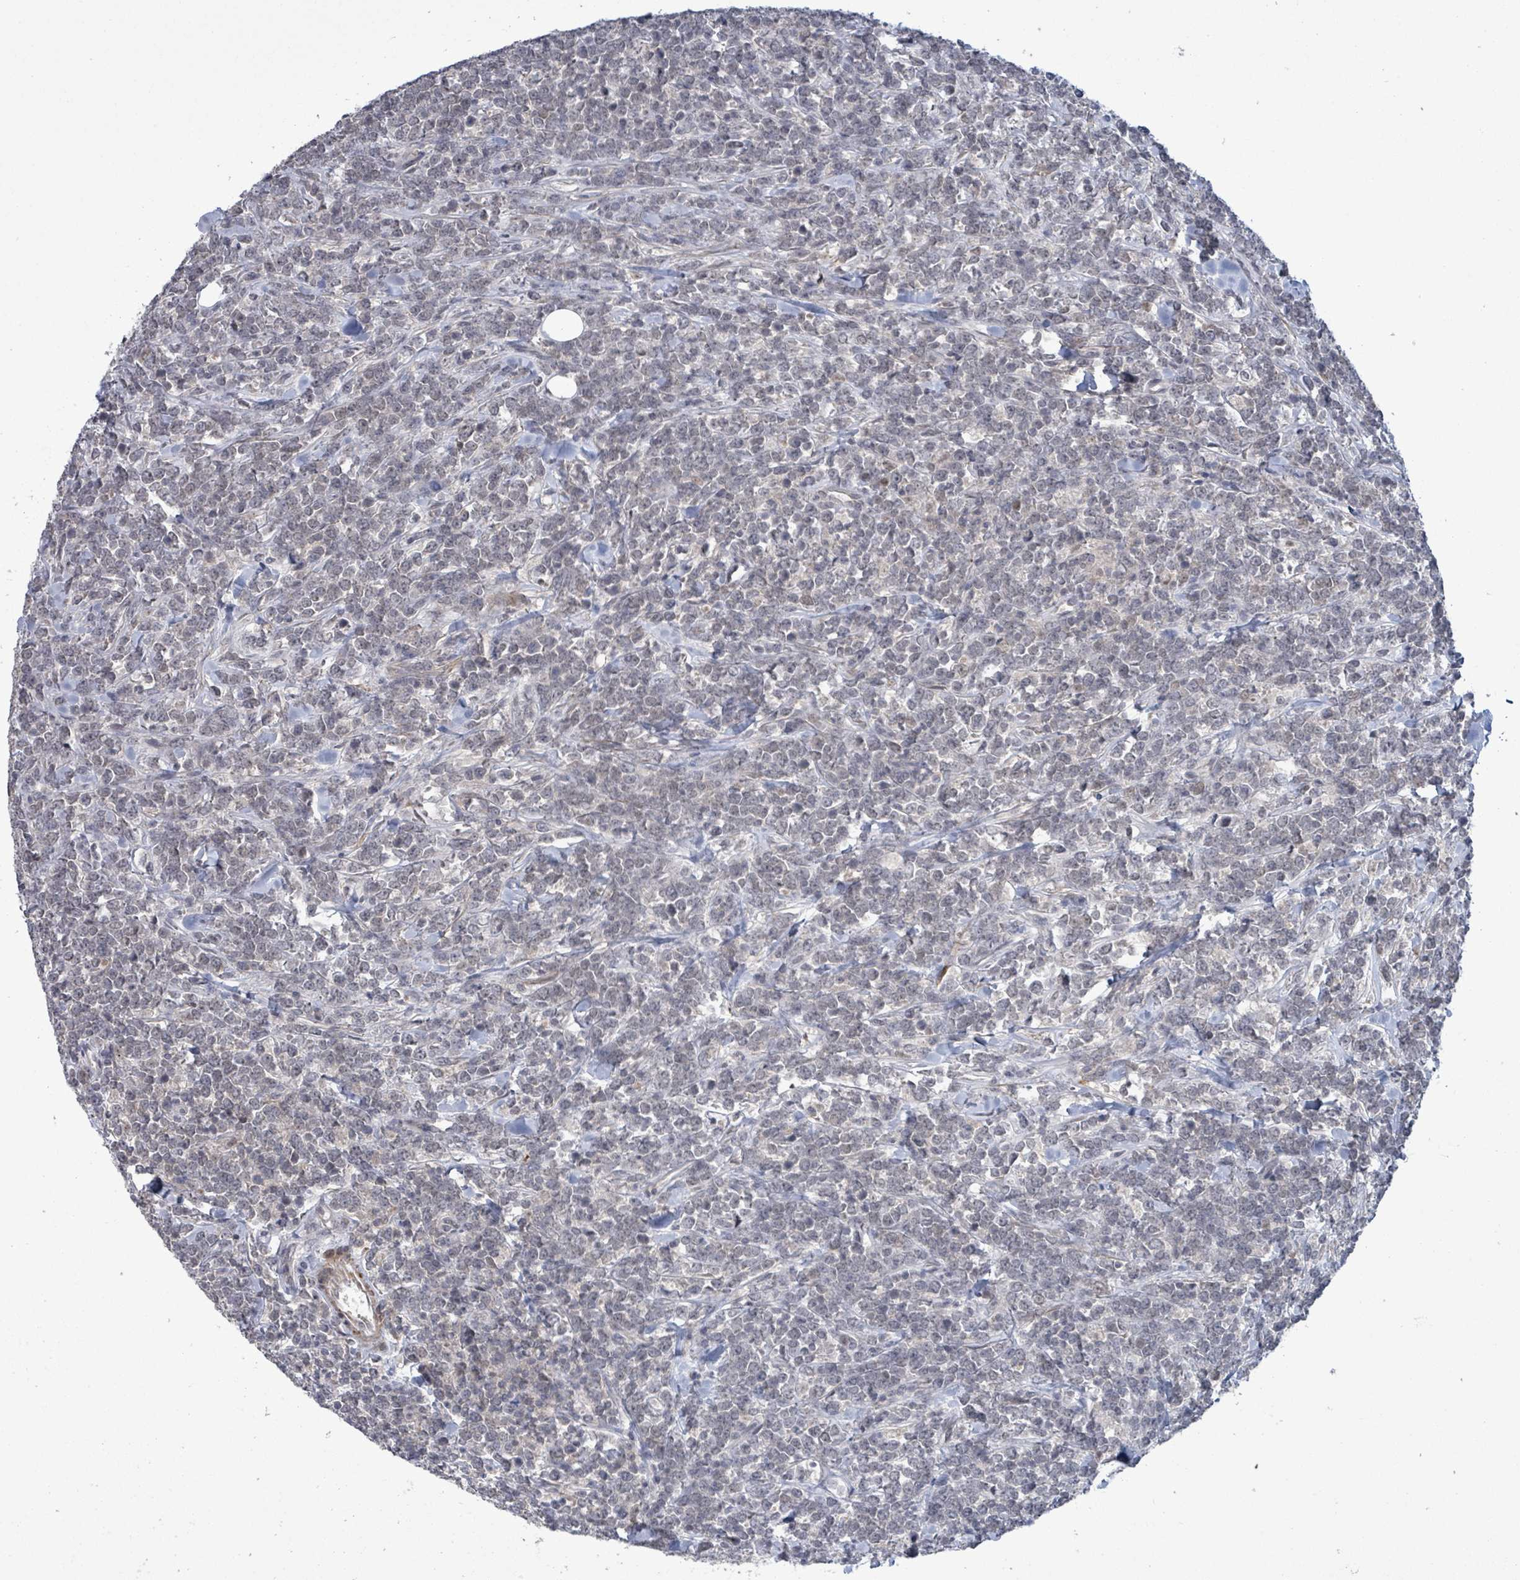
{"staining": {"intensity": "negative", "quantity": "none", "location": "none"}, "tissue": "lymphoma", "cell_type": "Tumor cells", "image_type": "cancer", "snomed": [{"axis": "morphology", "description": "Malignant lymphoma, non-Hodgkin's type, High grade"}, {"axis": "topography", "description": "Small intestine"}, {"axis": "topography", "description": "Colon"}], "caption": "Immunohistochemistry histopathology image of lymphoma stained for a protein (brown), which exhibits no expression in tumor cells. (DAB immunohistochemistry (IHC) with hematoxylin counter stain).", "gene": "AMMECR1", "patient": {"sex": "male", "age": 8}}